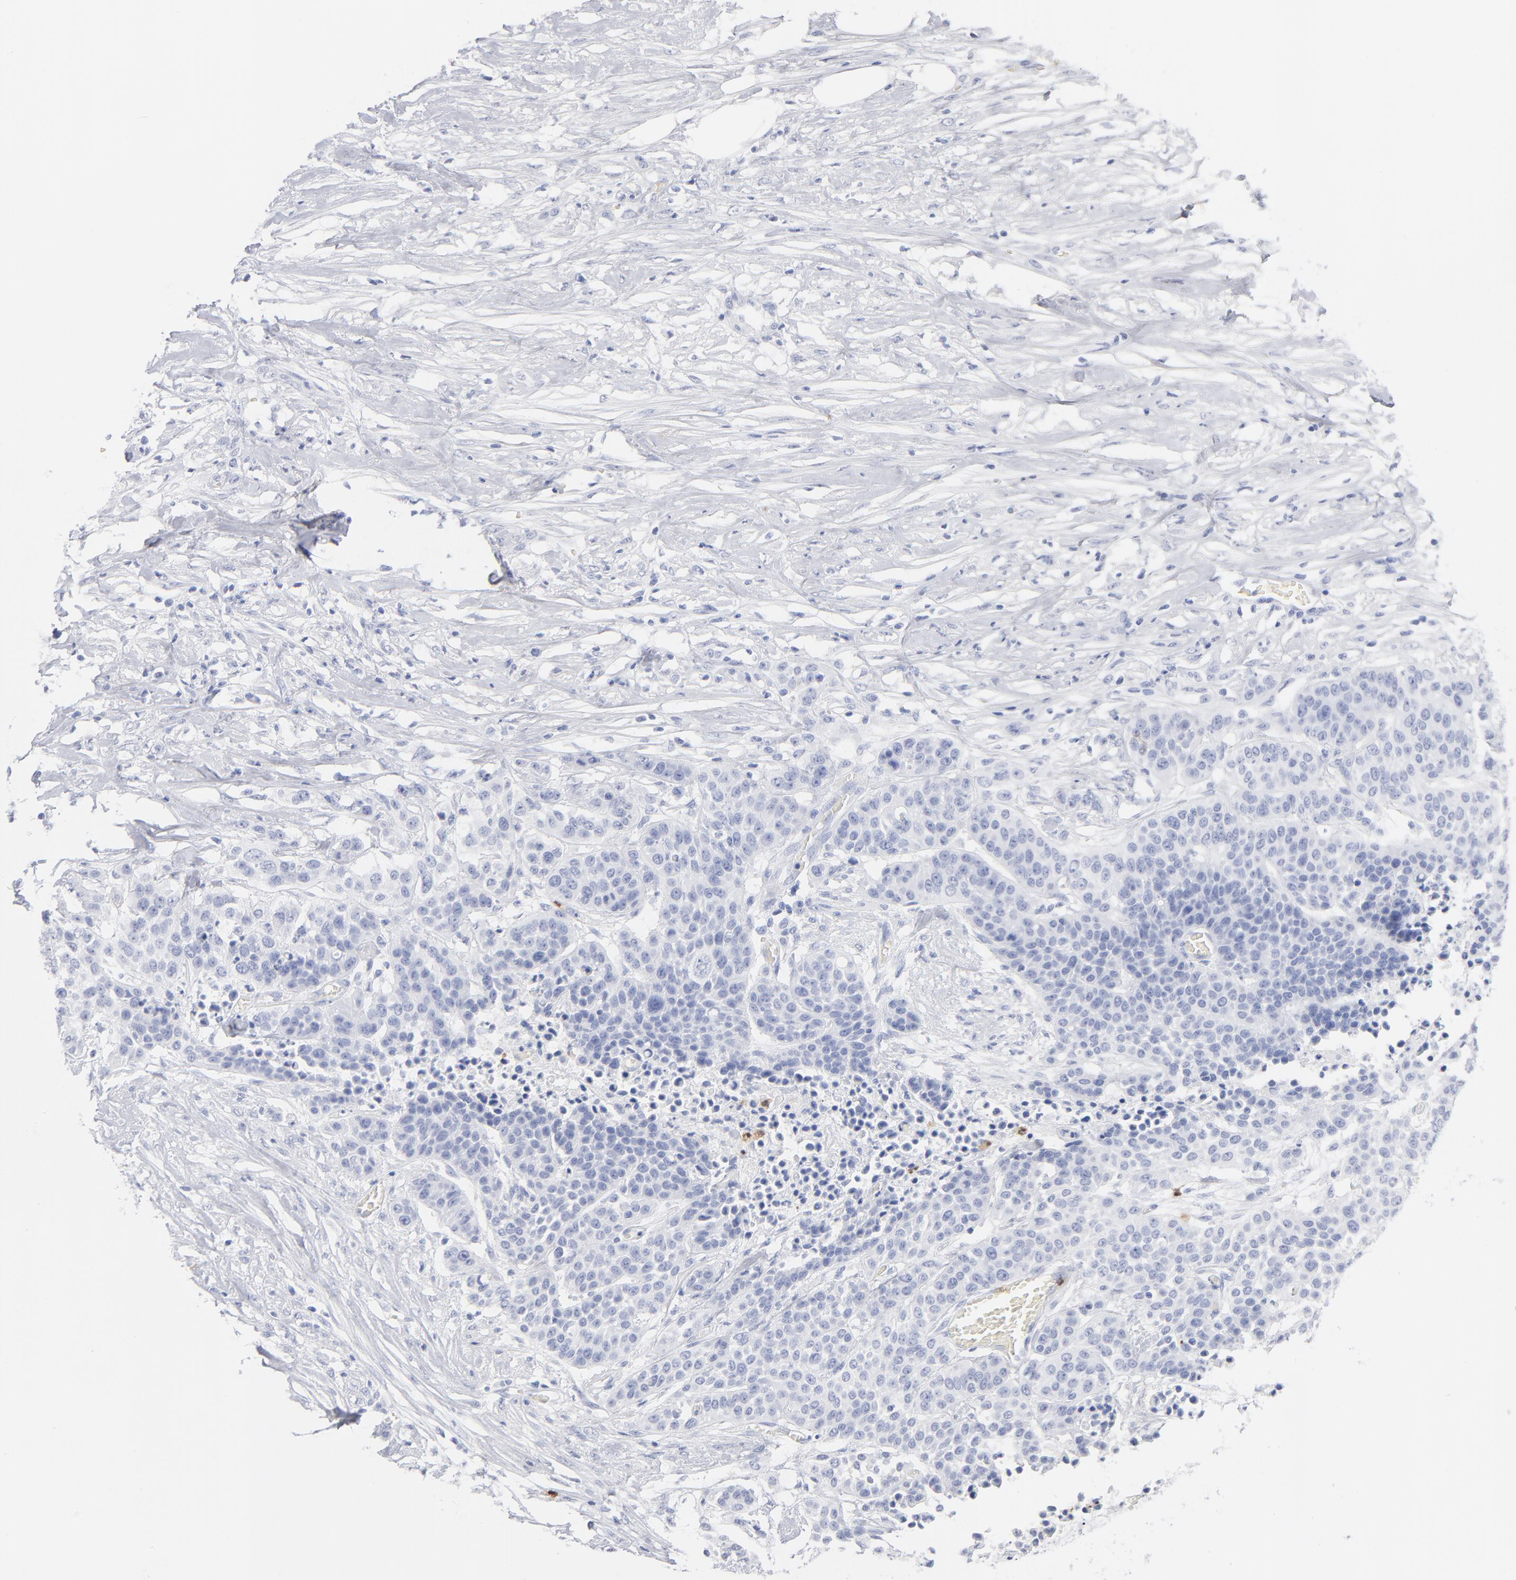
{"staining": {"intensity": "negative", "quantity": "none", "location": "none"}, "tissue": "urothelial cancer", "cell_type": "Tumor cells", "image_type": "cancer", "snomed": [{"axis": "morphology", "description": "Urothelial carcinoma, High grade"}, {"axis": "topography", "description": "Urinary bladder"}], "caption": "An immunohistochemistry (IHC) image of urothelial cancer is shown. There is no staining in tumor cells of urothelial cancer.", "gene": "ARG1", "patient": {"sex": "male", "age": 74}}